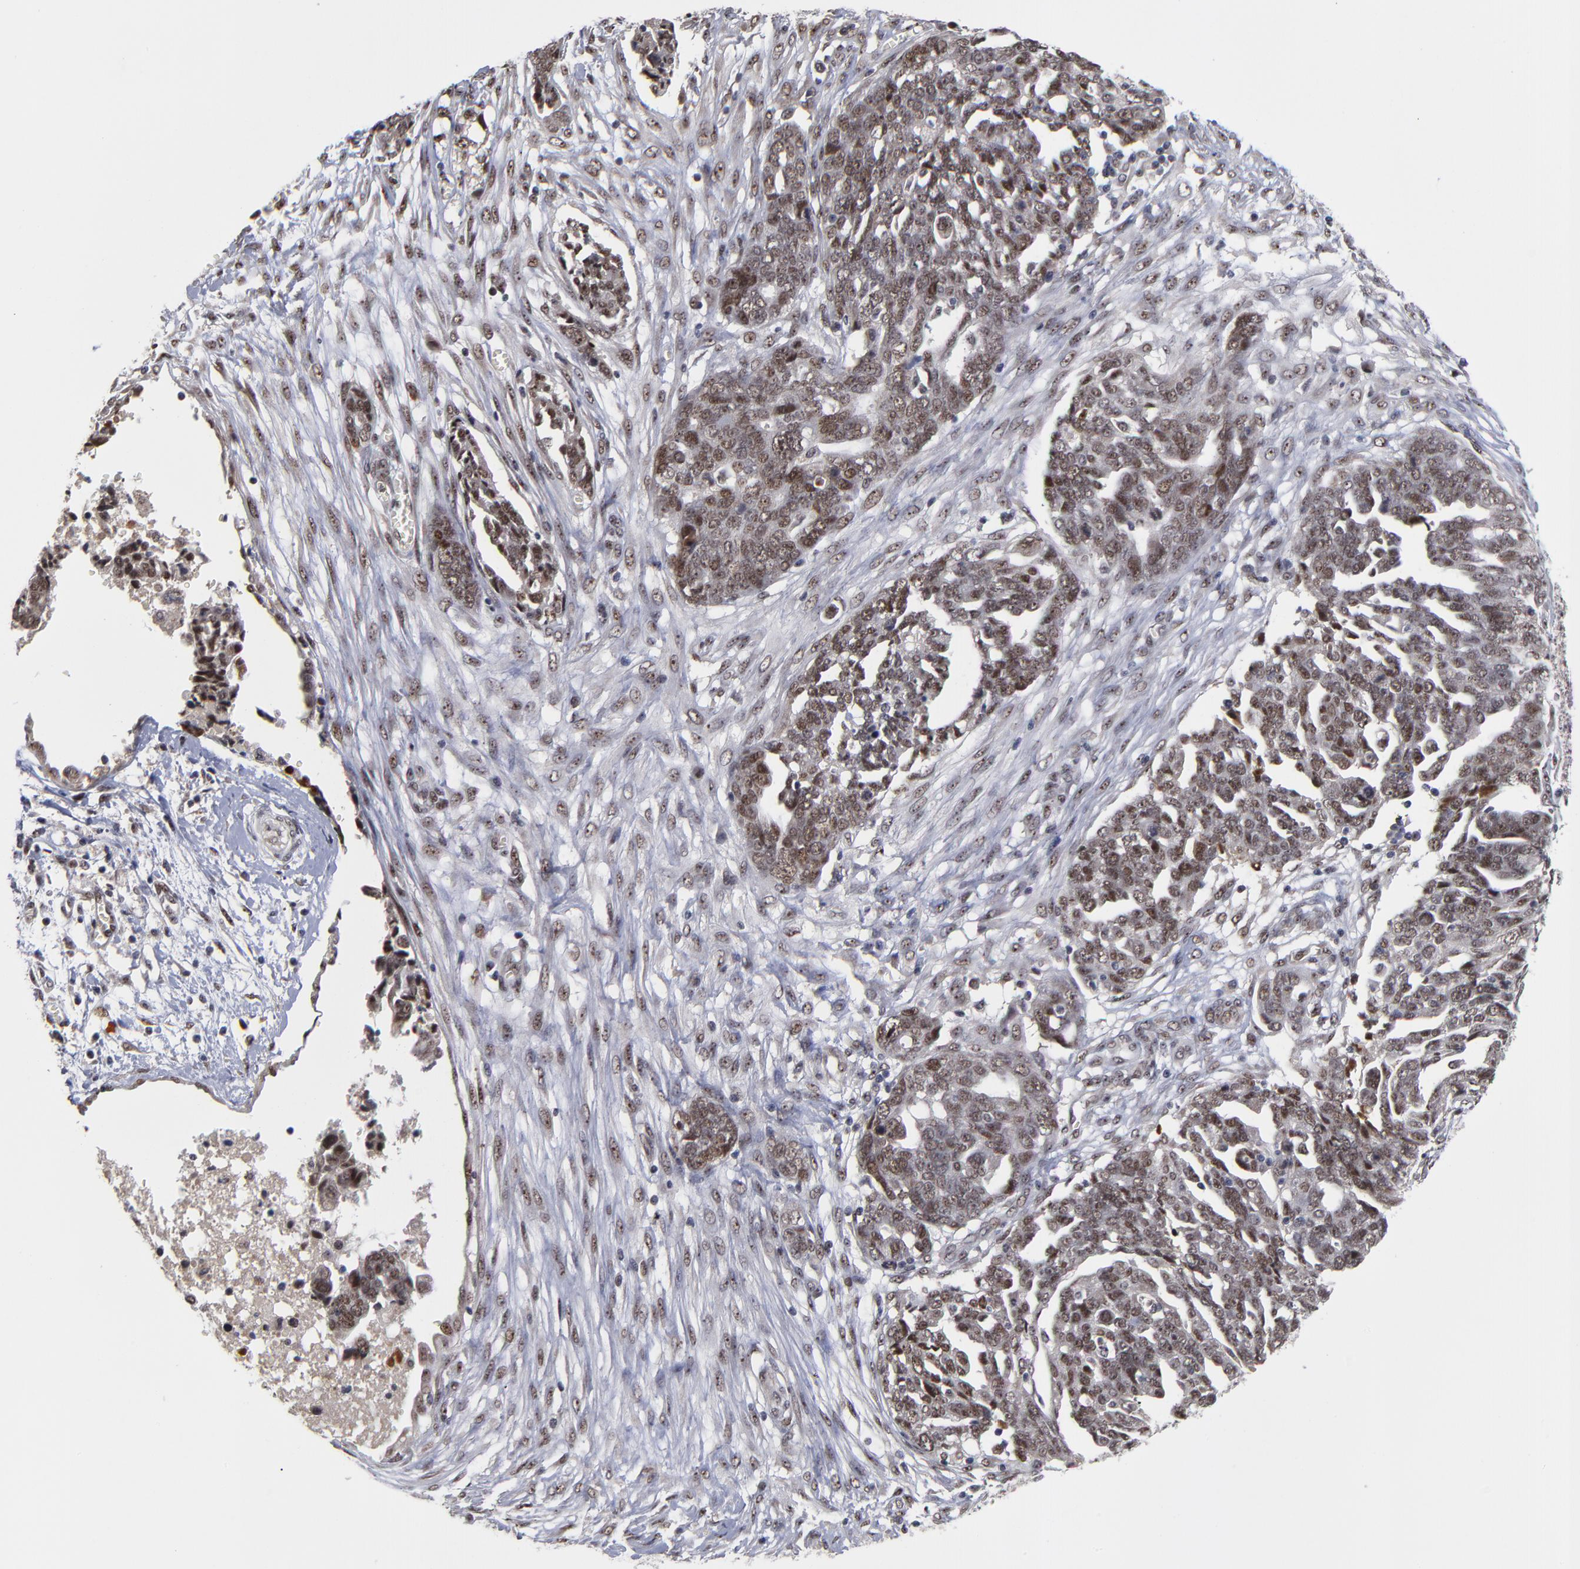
{"staining": {"intensity": "weak", "quantity": "25%-75%", "location": "cytoplasmic/membranous,nuclear"}, "tissue": "ovarian cancer", "cell_type": "Tumor cells", "image_type": "cancer", "snomed": [{"axis": "morphology", "description": "Normal tissue, NOS"}, {"axis": "morphology", "description": "Cystadenocarcinoma, serous, NOS"}, {"axis": "topography", "description": "Fallopian tube"}, {"axis": "topography", "description": "Ovary"}], "caption": "Ovarian cancer (serous cystadenocarcinoma) was stained to show a protein in brown. There is low levels of weak cytoplasmic/membranous and nuclear staining in approximately 25%-75% of tumor cells. (brown staining indicates protein expression, while blue staining denotes nuclei).", "gene": "ZNF419", "patient": {"sex": "female", "age": 56}}